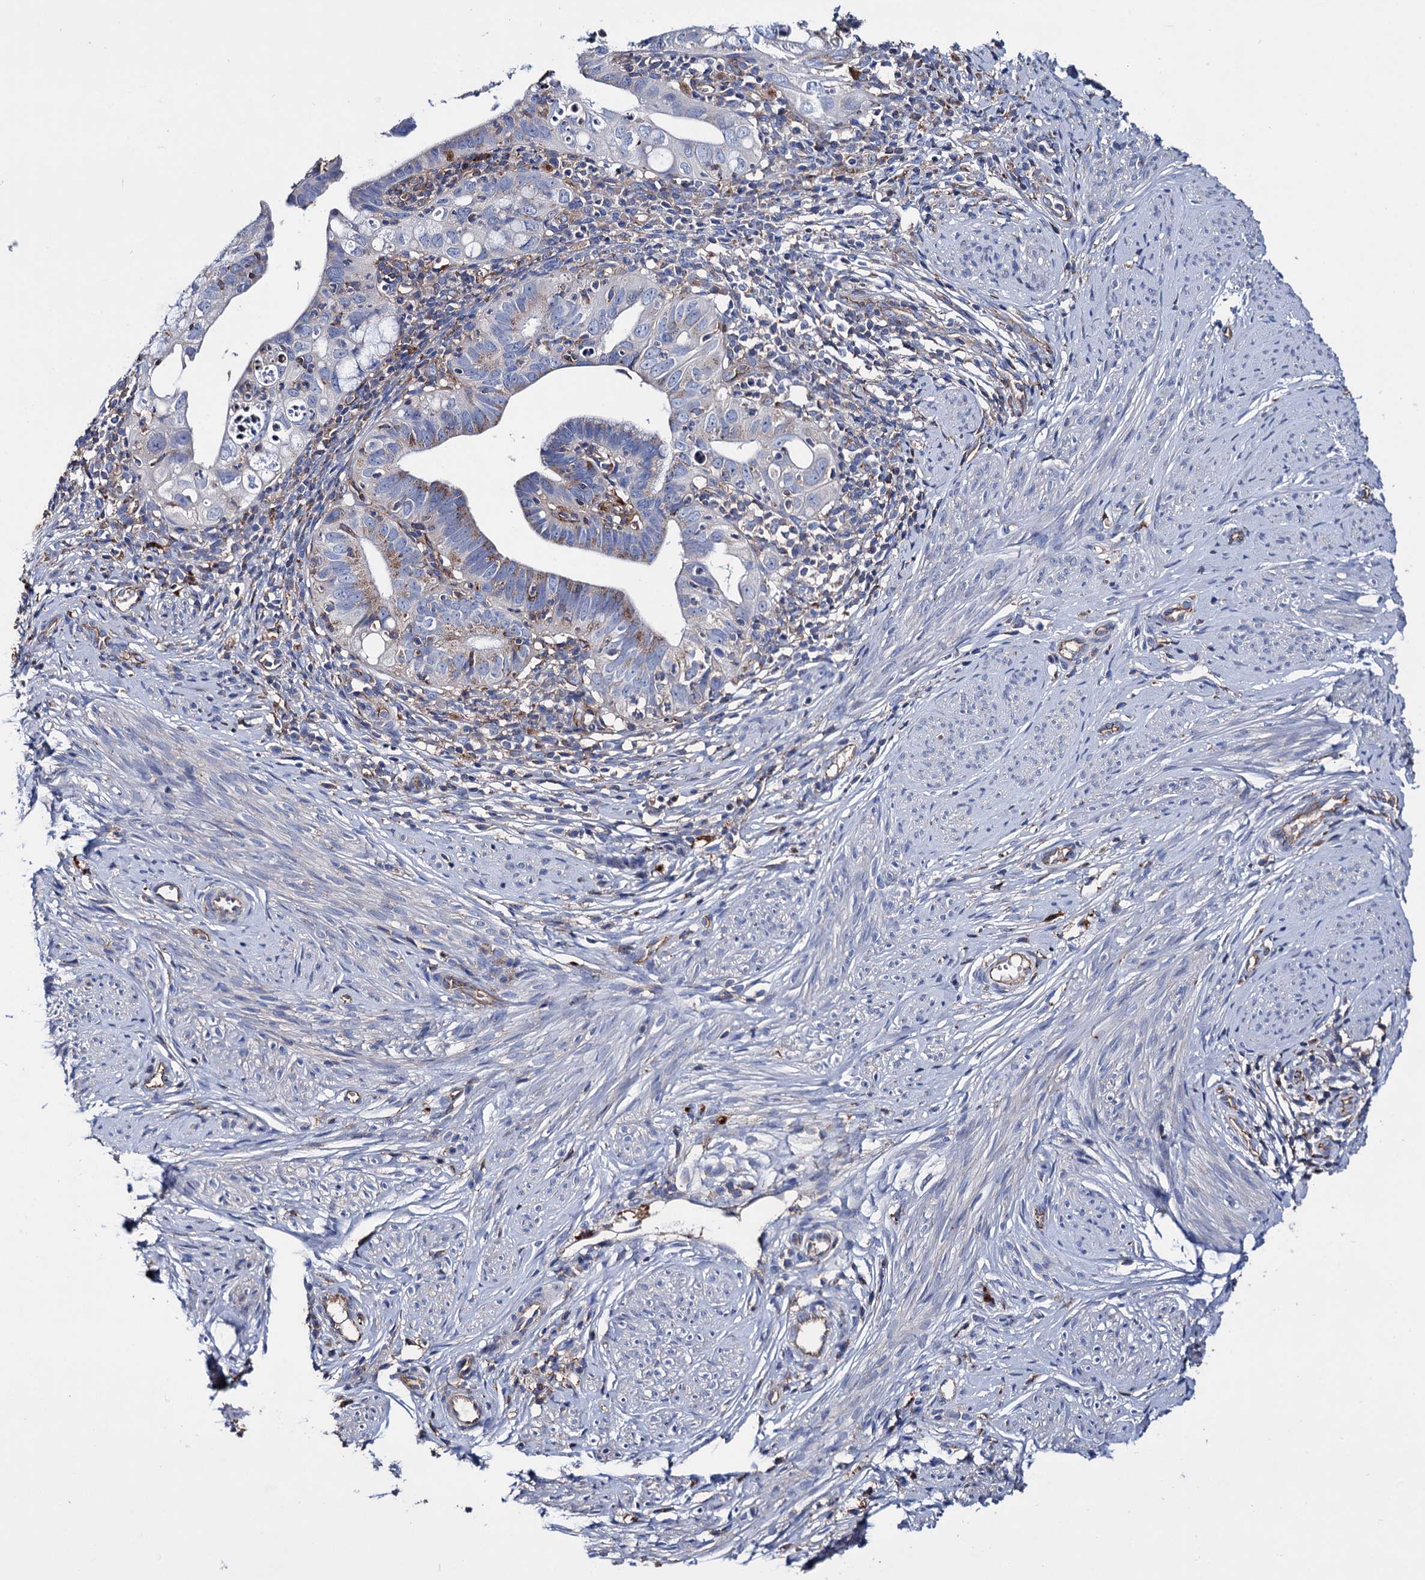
{"staining": {"intensity": "weak", "quantity": "25%-75%", "location": "cytoplasmic/membranous"}, "tissue": "cervical cancer", "cell_type": "Tumor cells", "image_type": "cancer", "snomed": [{"axis": "morphology", "description": "Adenocarcinoma, NOS"}, {"axis": "topography", "description": "Cervix"}], "caption": "This micrograph shows immunohistochemistry staining of human cervical cancer (adenocarcinoma), with low weak cytoplasmic/membranous expression in about 25%-75% of tumor cells.", "gene": "SCPEP1", "patient": {"sex": "female", "age": 36}}